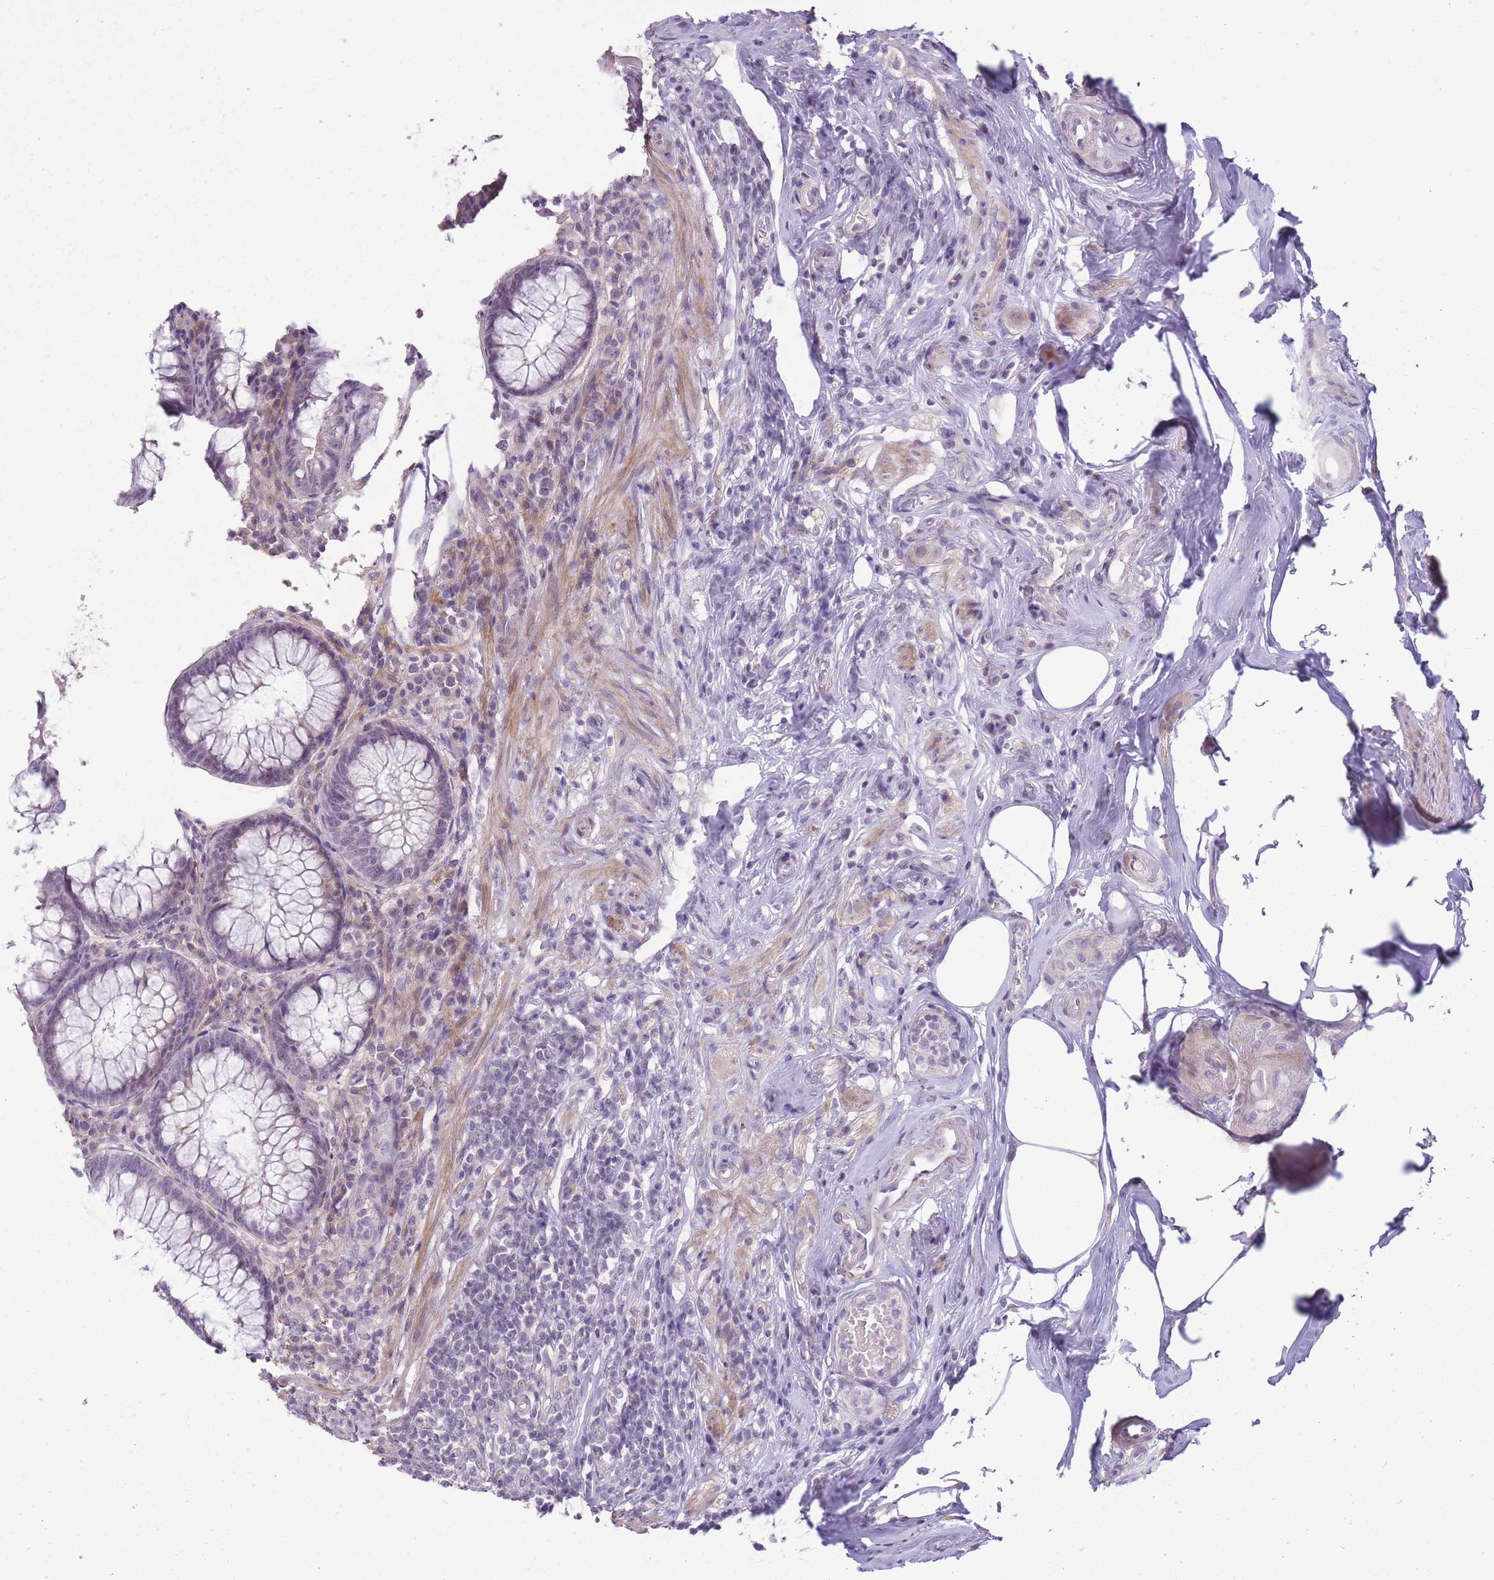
{"staining": {"intensity": "negative", "quantity": "none", "location": "none"}, "tissue": "appendix", "cell_type": "Glandular cells", "image_type": "normal", "snomed": [{"axis": "morphology", "description": "Normal tissue, NOS"}, {"axis": "topography", "description": "Appendix"}], "caption": "Glandular cells are negative for protein expression in unremarkable human appendix. (Brightfield microscopy of DAB (3,3'-diaminobenzidine) immunohistochemistry at high magnification).", "gene": "ZBTB24", "patient": {"sex": "male", "age": 83}}